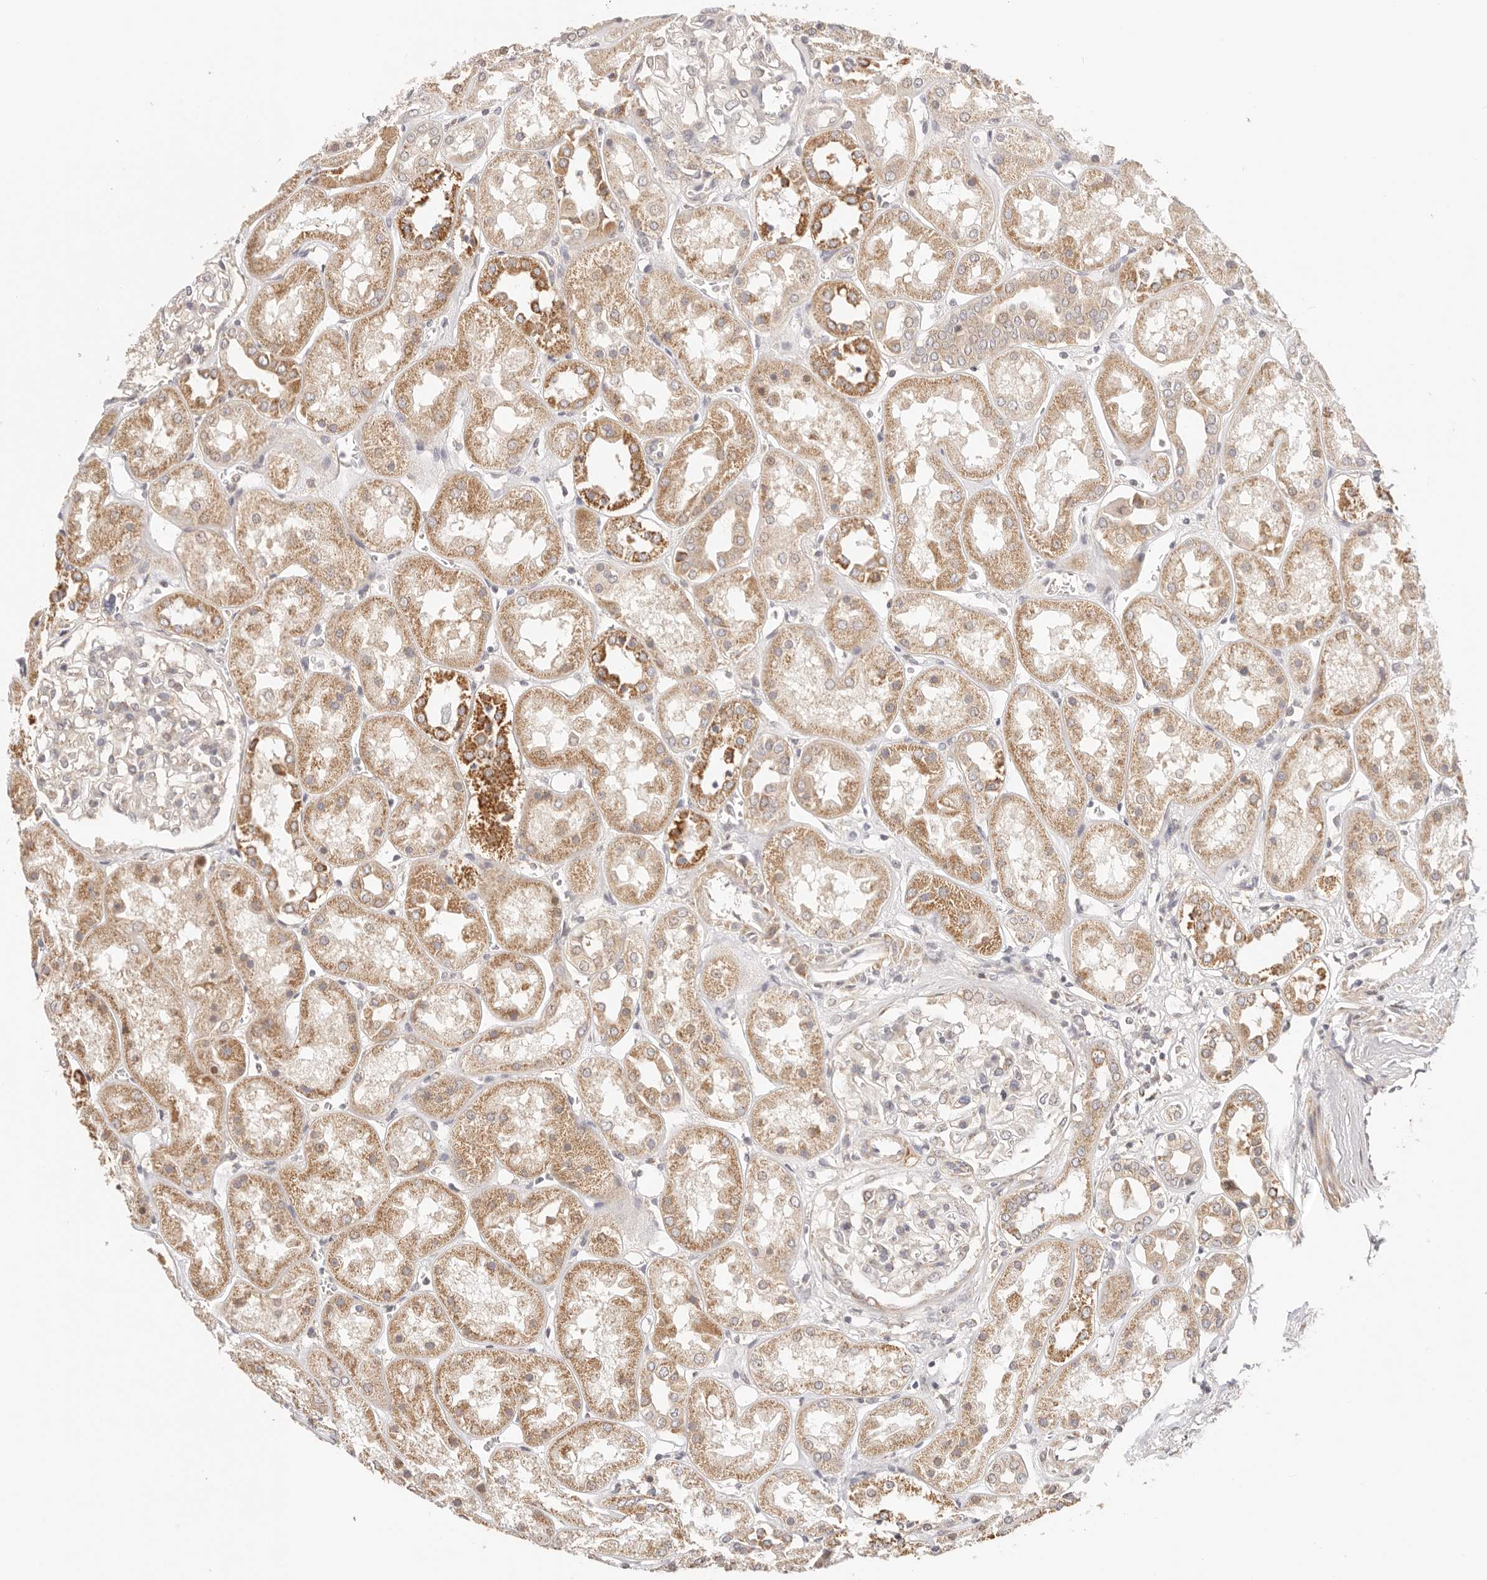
{"staining": {"intensity": "negative", "quantity": "none", "location": "none"}, "tissue": "kidney", "cell_type": "Cells in glomeruli", "image_type": "normal", "snomed": [{"axis": "morphology", "description": "Normal tissue, NOS"}, {"axis": "topography", "description": "Kidney"}], "caption": "Cells in glomeruli show no significant expression in unremarkable kidney. (Brightfield microscopy of DAB (3,3'-diaminobenzidine) immunohistochemistry at high magnification).", "gene": "KCMF1", "patient": {"sex": "male", "age": 70}}